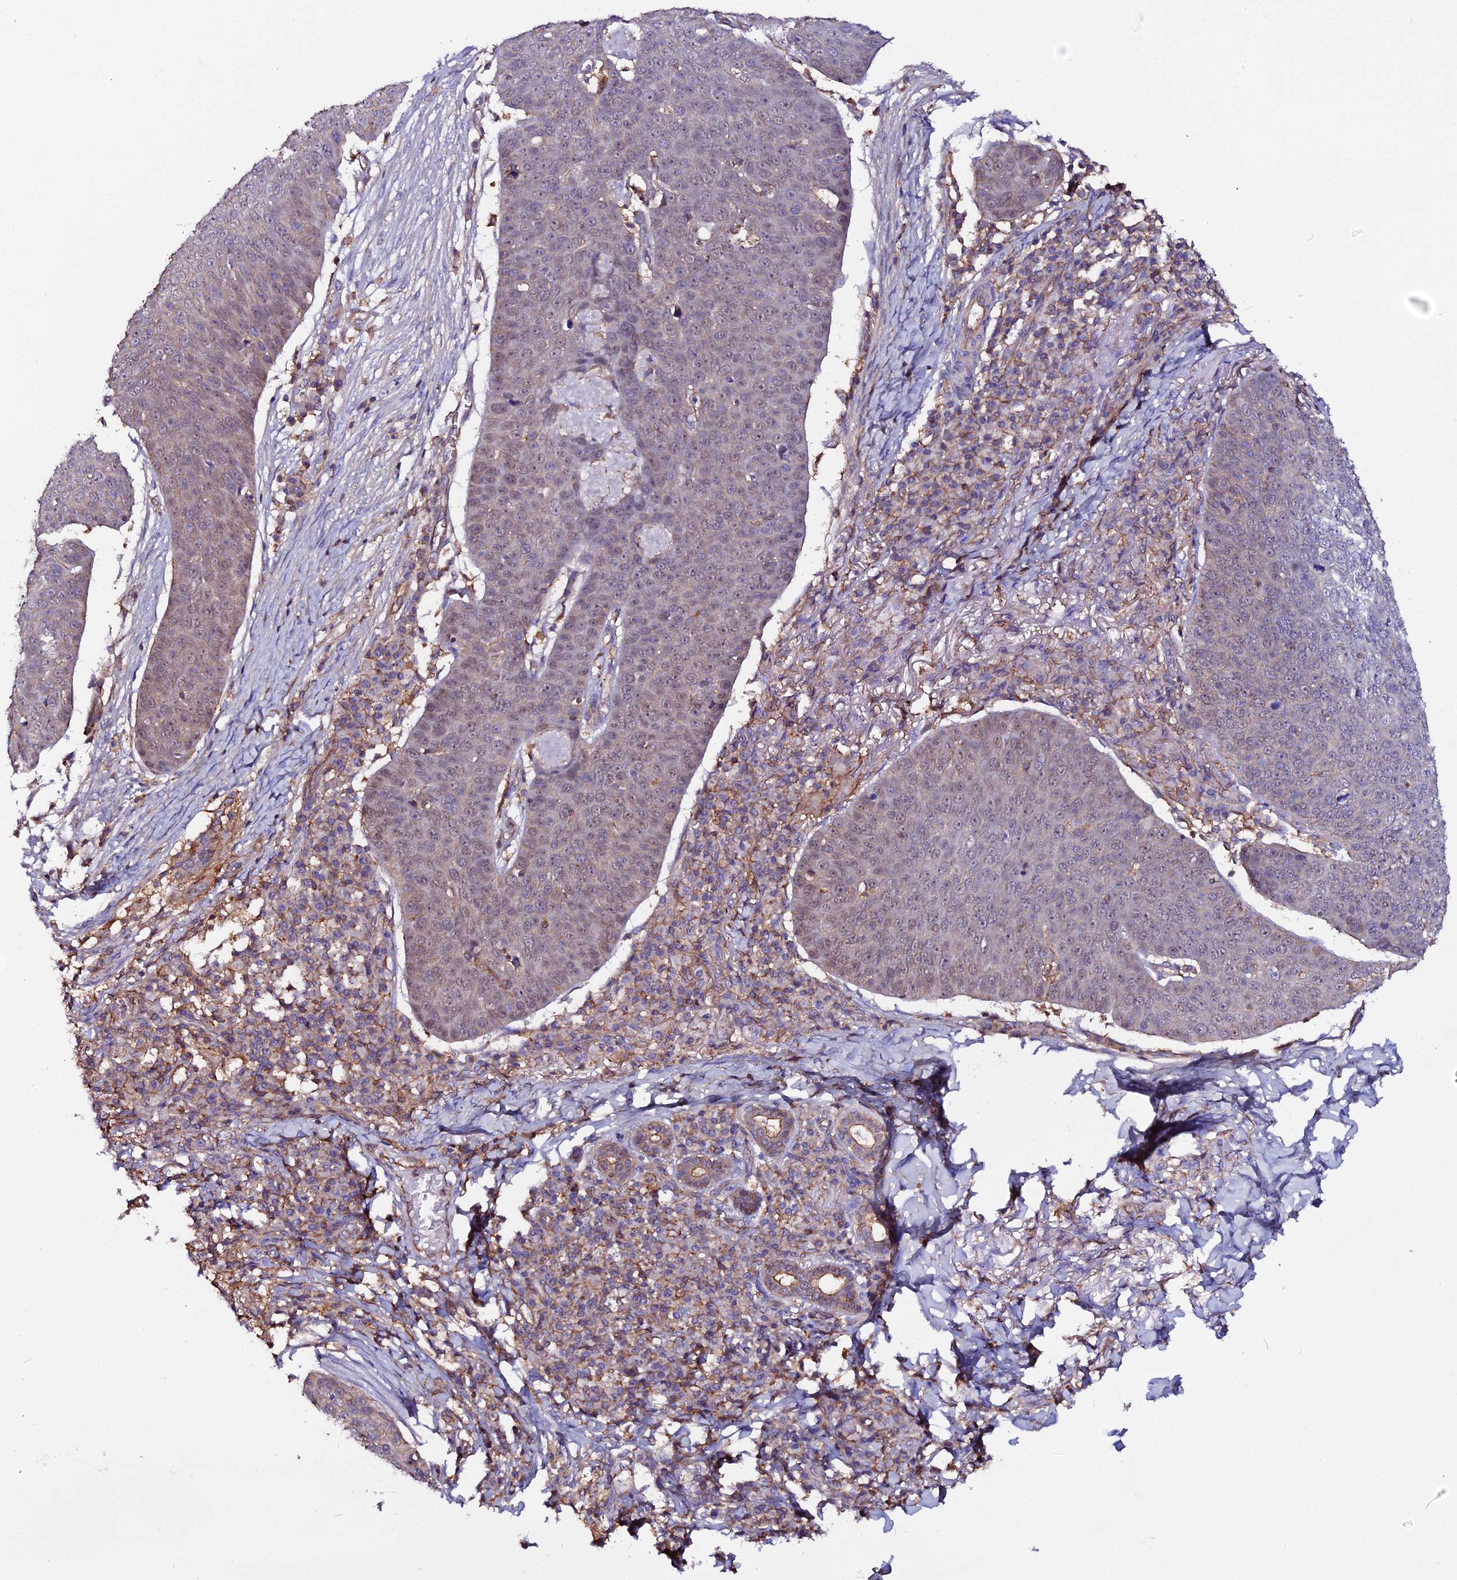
{"staining": {"intensity": "moderate", "quantity": "<25%", "location": "cytoplasmic/membranous"}, "tissue": "skin cancer", "cell_type": "Tumor cells", "image_type": "cancer", "snomed": [{"axis": "morphology", "description": "Squamous cell carcinoma, NOS"}, {"axis": "topography", "description": "Skin"}], "caption": "High-power microscopy captured an IHC histopathology image of skin cancer, revealing moderate cytoplasmic/membranous expression in approximately <25% of tumor cells.", "gene": "USP17L15", "patient": {"sex": "male", "age": 71}}